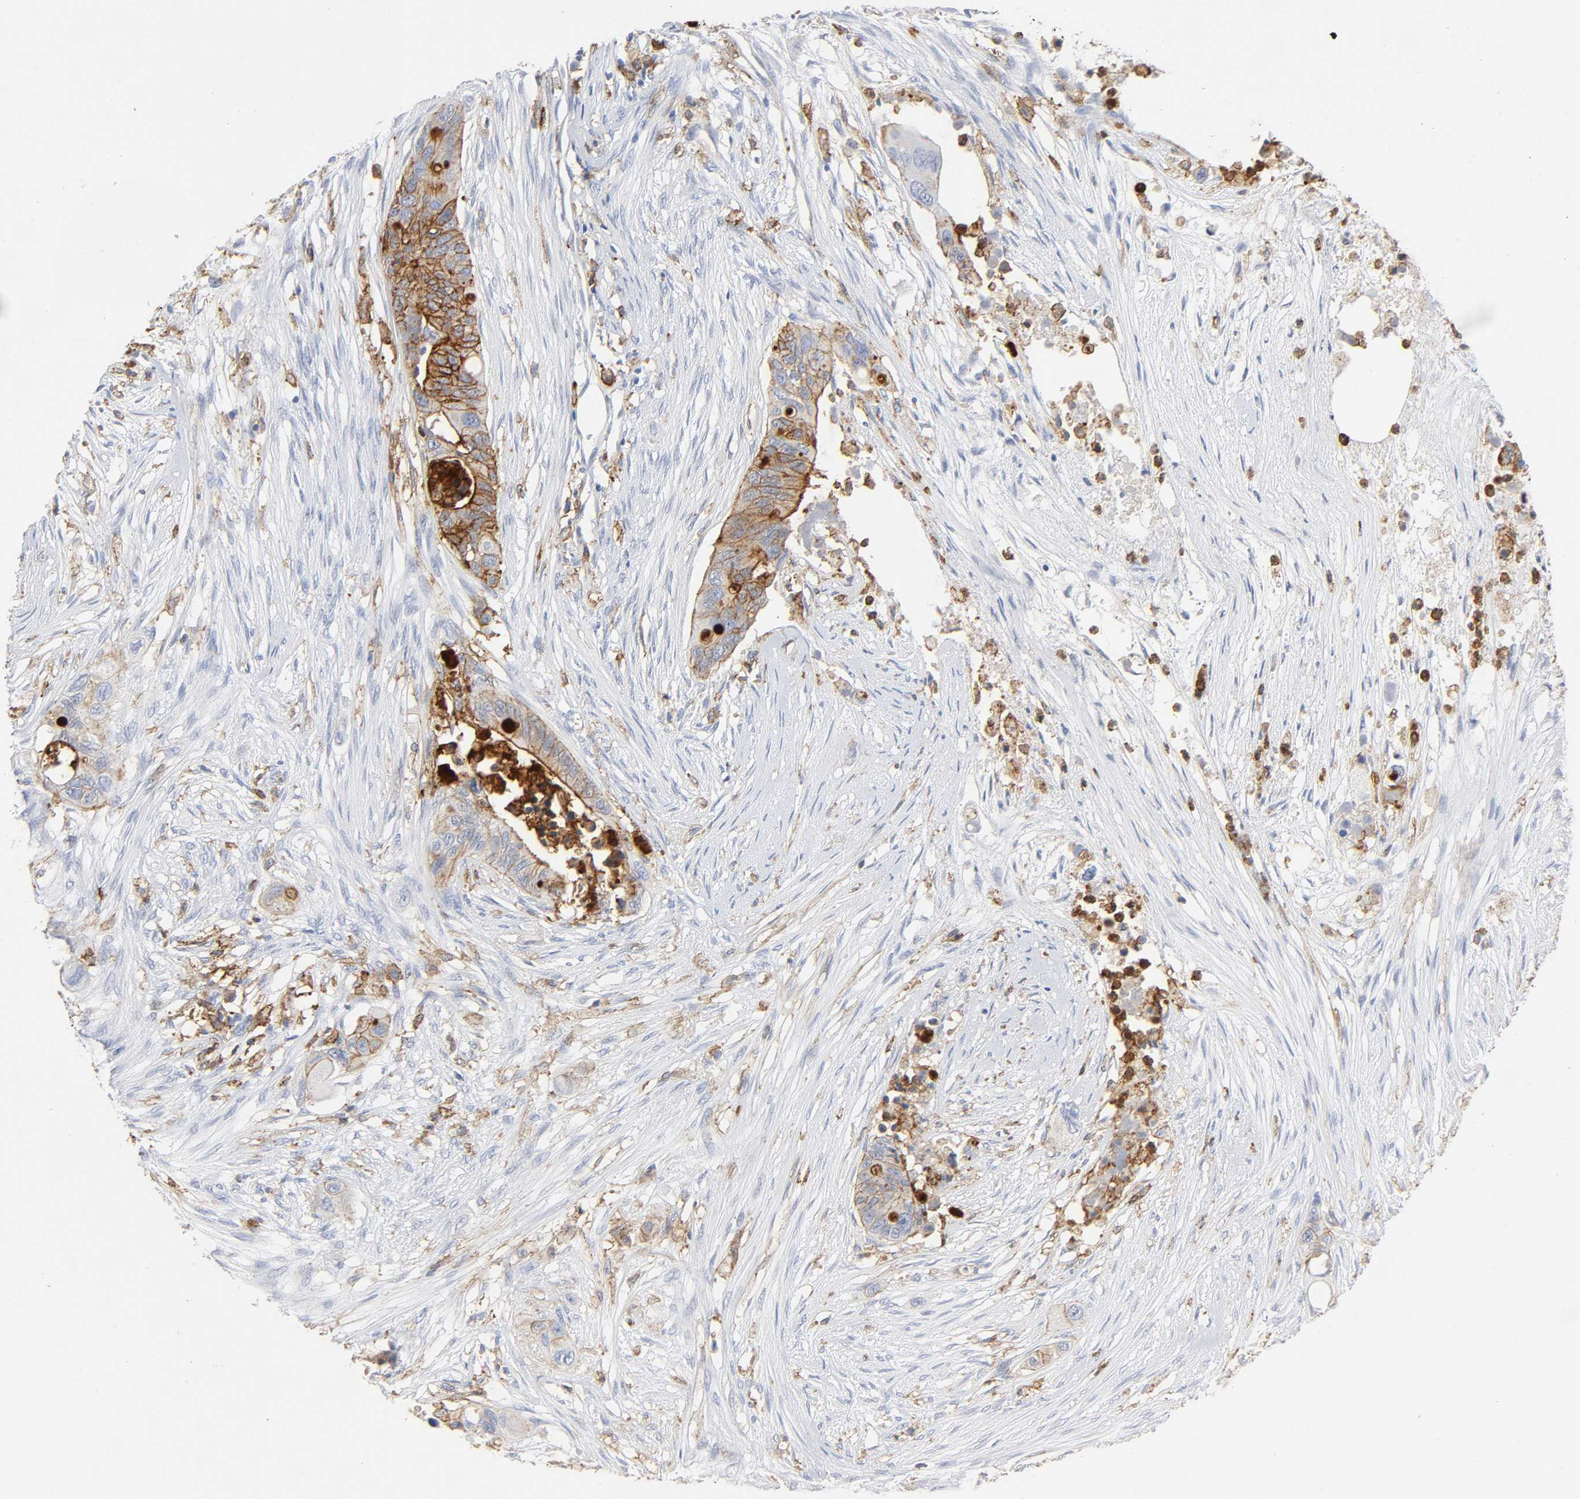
{"staining": {"intensity": "moderate", "quantity": "25%-75%", "location": "cytoplasmic/membranous"}, "tissue": "colorectal cancer", "cell_type": "Tumor cells", "image_type": "cancer", "snomed": [{"axis": "morphology", "description": "Adenocarcinoma, NOS"}, {"axis": "topography", "description": "Colon"}], "caption": "Immunohistochemical staining of human colorectal cancer displays medium levels of moderate cytoplasmic/membranous protein expression in about 25%-75% of tumor cells.", "gene": "LYN", "patient": {"sex": "female", "age": 57}}